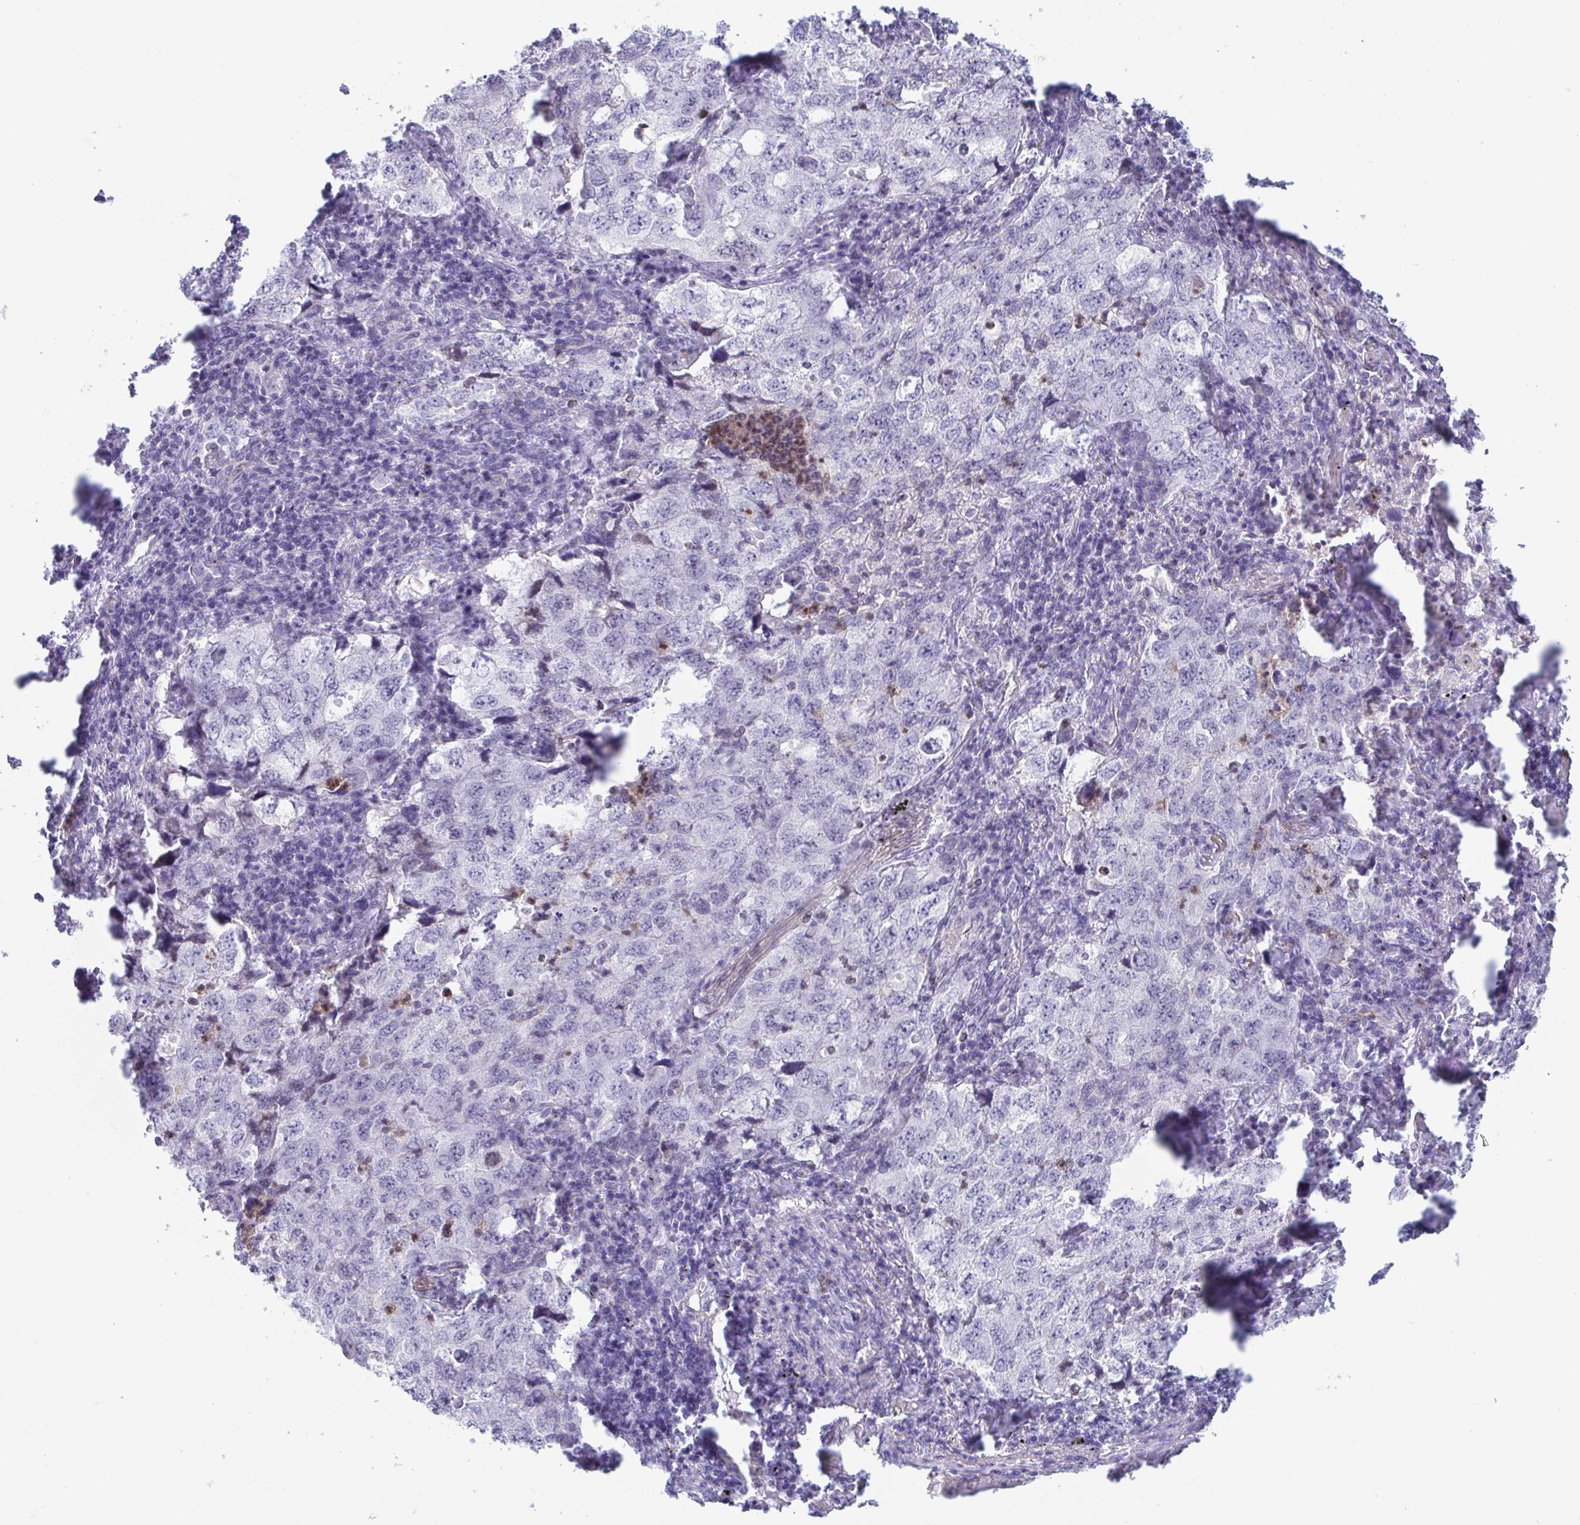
{"staining": {"intensity": "negative", "quantity": "none", "location": "none"}, "tissue": "lung cancer", "cell_type": "Tumor cells", "image_type": "cancer", "snomed": [{"axis": "morphology", "description": "Adenocarcinoma, NOS"}, {"axis": "topography", "description": "Lung"}], "caption": "The histopathology image displays no significant positivity in tumor cells of lung cancer.", "gene": "CYP4F11", "patient": {"sex": "female", "age": 57}}